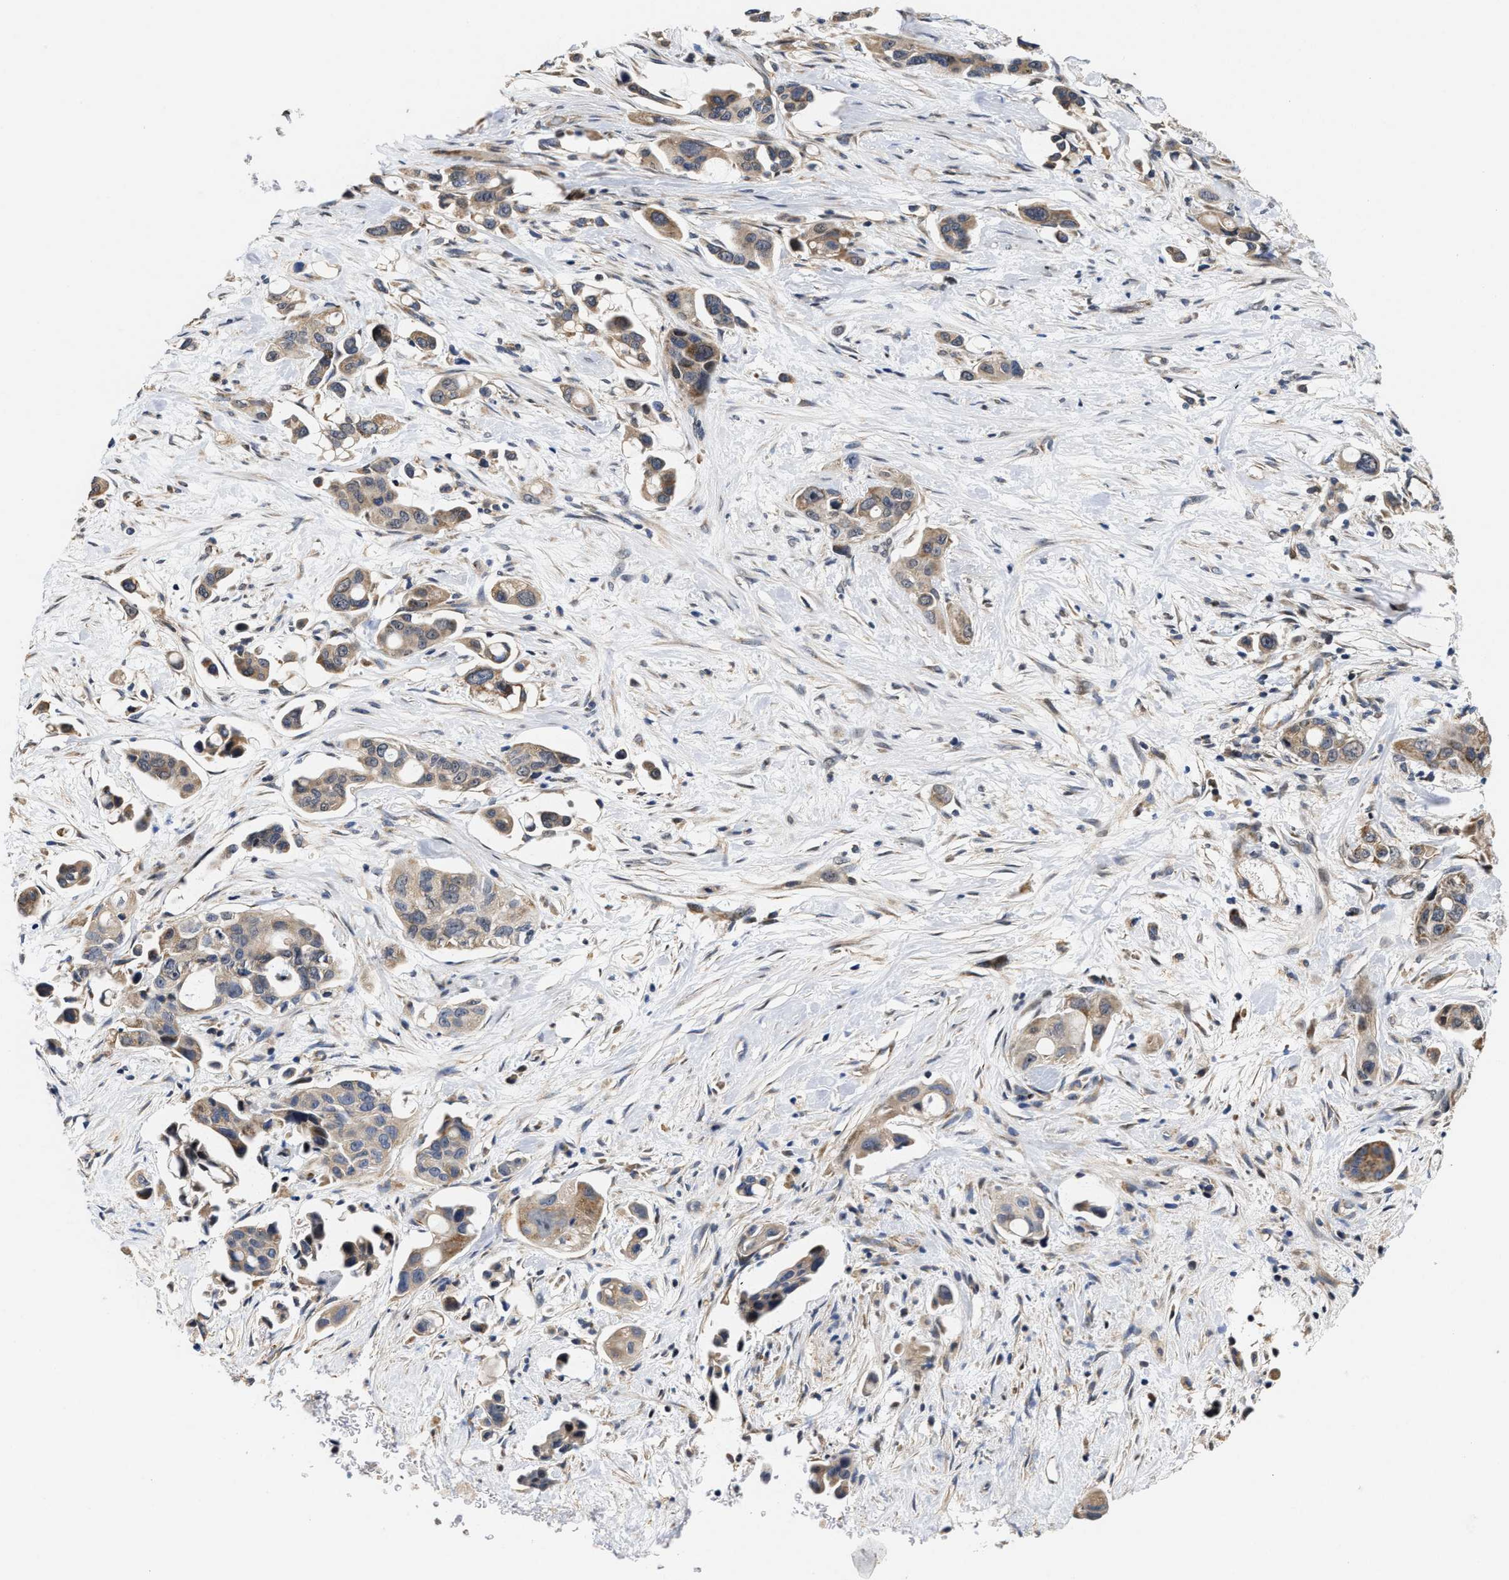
{"staining": {"intensity": "moderate", "quantity": "25%-75%", "location": "cytoplasmic/membranous"}, "tissue": "pancreatic cancer", "cell_type": "Tumor cells", "image_type": "cancer", "snomed": [{"axis": "morphology", "description": "Adenocarcinoma, NOS"}, {"axis": "topography", "description": "Pancreas"}], "caption": "This image displays immunohistochemistry (IHC) staining of human pancreatic adenocarcinoma, with medium moderate cytoplasmic/membranous expression in about 25%-75% of tumor cells.", "gene": "SCYL2", "patient": {"sex": "male", "age": 53}}